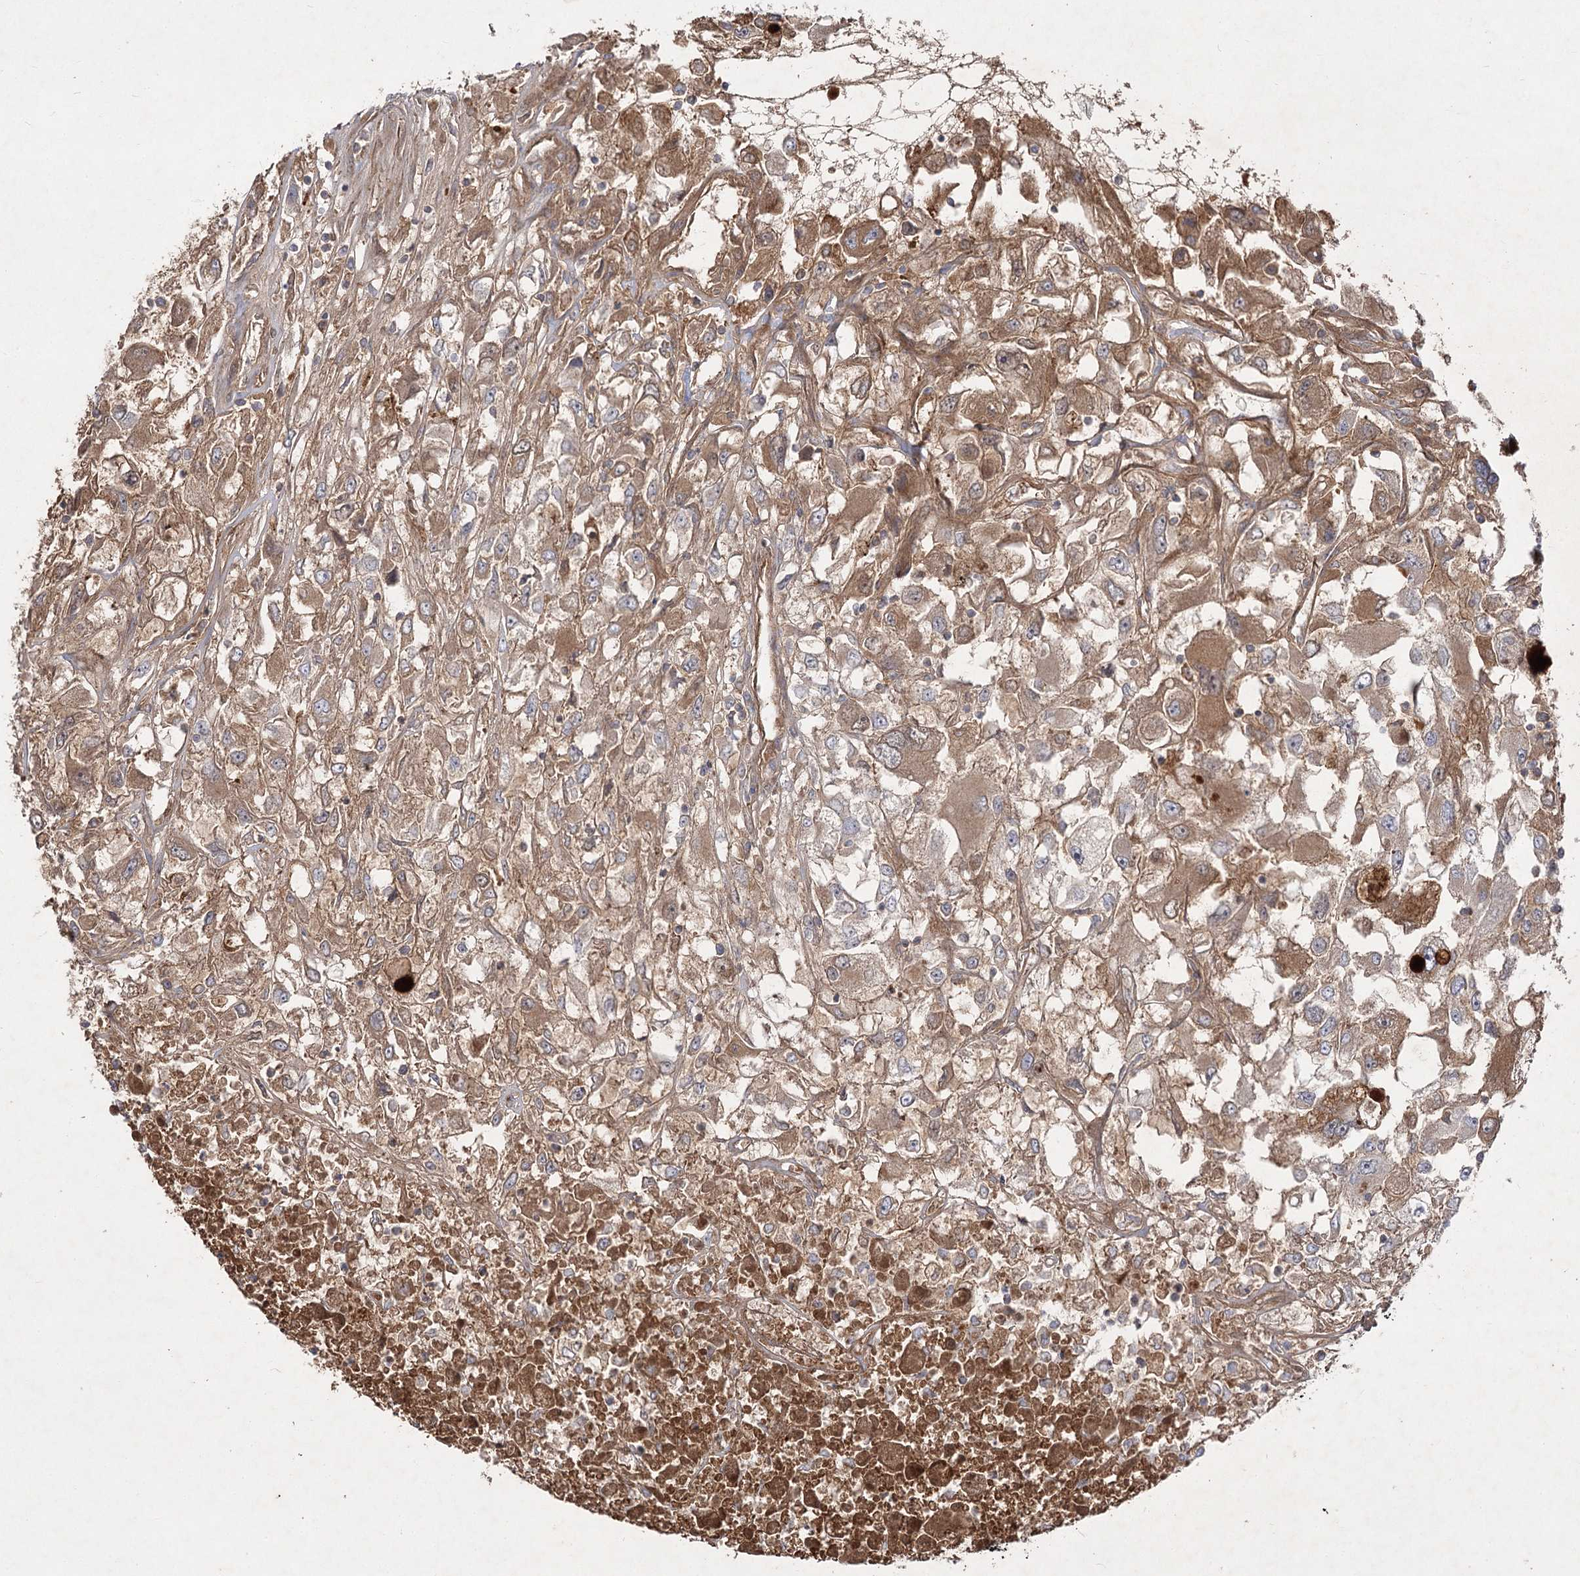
{"staining": {"intensity": "moderate", "quantity": ">75%", "location": "cytoplasmic/membranous"}, "tissue": "renal cancer", "cell_type": "Tumor cells", "image_type": "cancer", "snomed": [{"axis": "morphology", "description": "Adenocarcinoma, NOS"}, {"axis": "topography", "description": "Kidney"}], "caption": "Tumor cells display medium levels of moderate cytoplasmic/membranous staining in about >75% of cells in human renal adenocarcinoma.", "gene": "KIAA0825", "patient": {"sex": "female", "age": 52}}